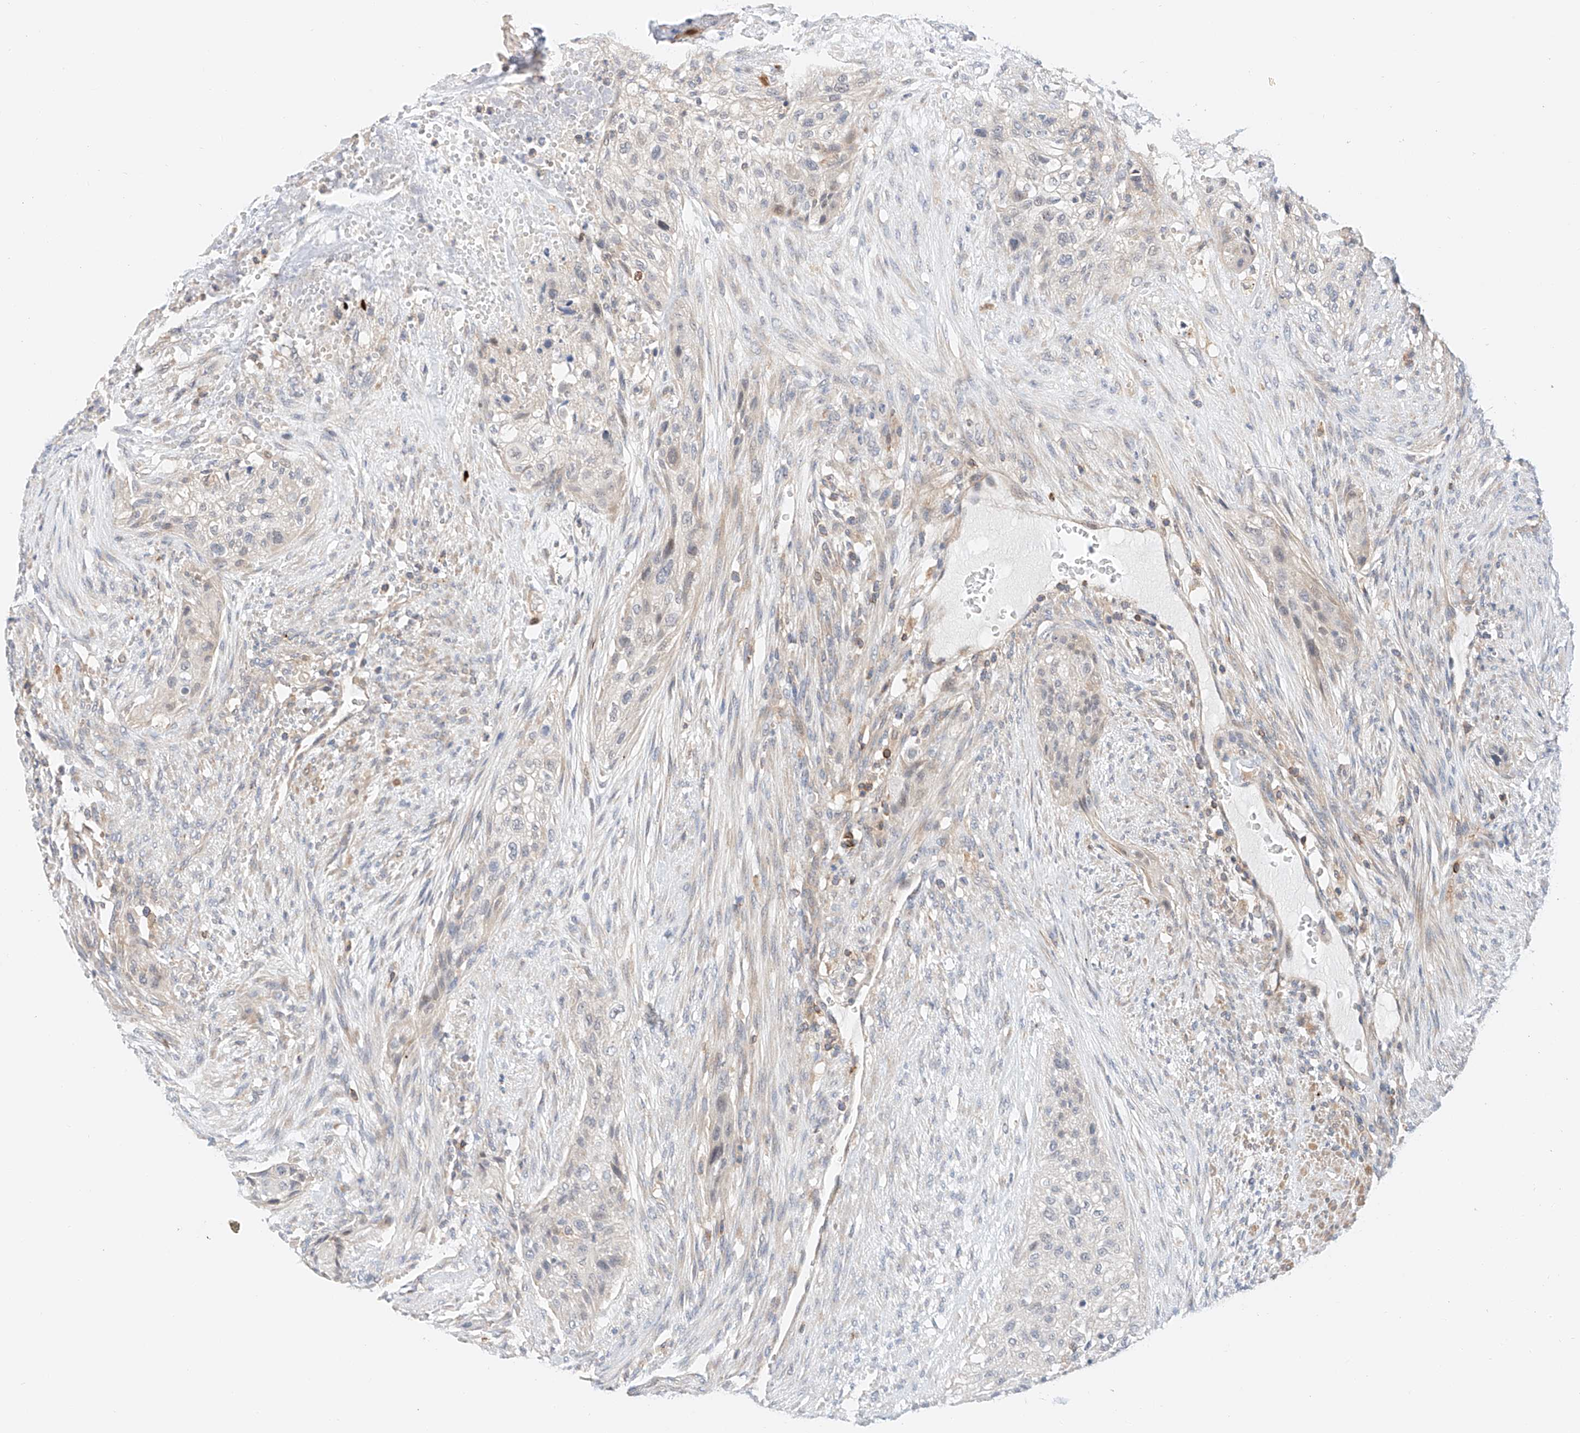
{"staining": {"intensity": "weak", "quantity": "<25%", "location": "cytoplasmic/membranous,nuclear"}, "tissue": "urothelial cancer", "cell_type": "Tumor cells", "image_type": "cancer", "snomed": [{"axis": "morphology", "description": "Urothelial carcinoma, High grade"}, {"axis": "topography", "description": "Urinary bladder"}], "caption": "Human urothelial cancer stained for a protein using IHC reveals no staining in tumor cells.", "gene": "MFN2", "patient": {"sex": "male", "age": 35}}